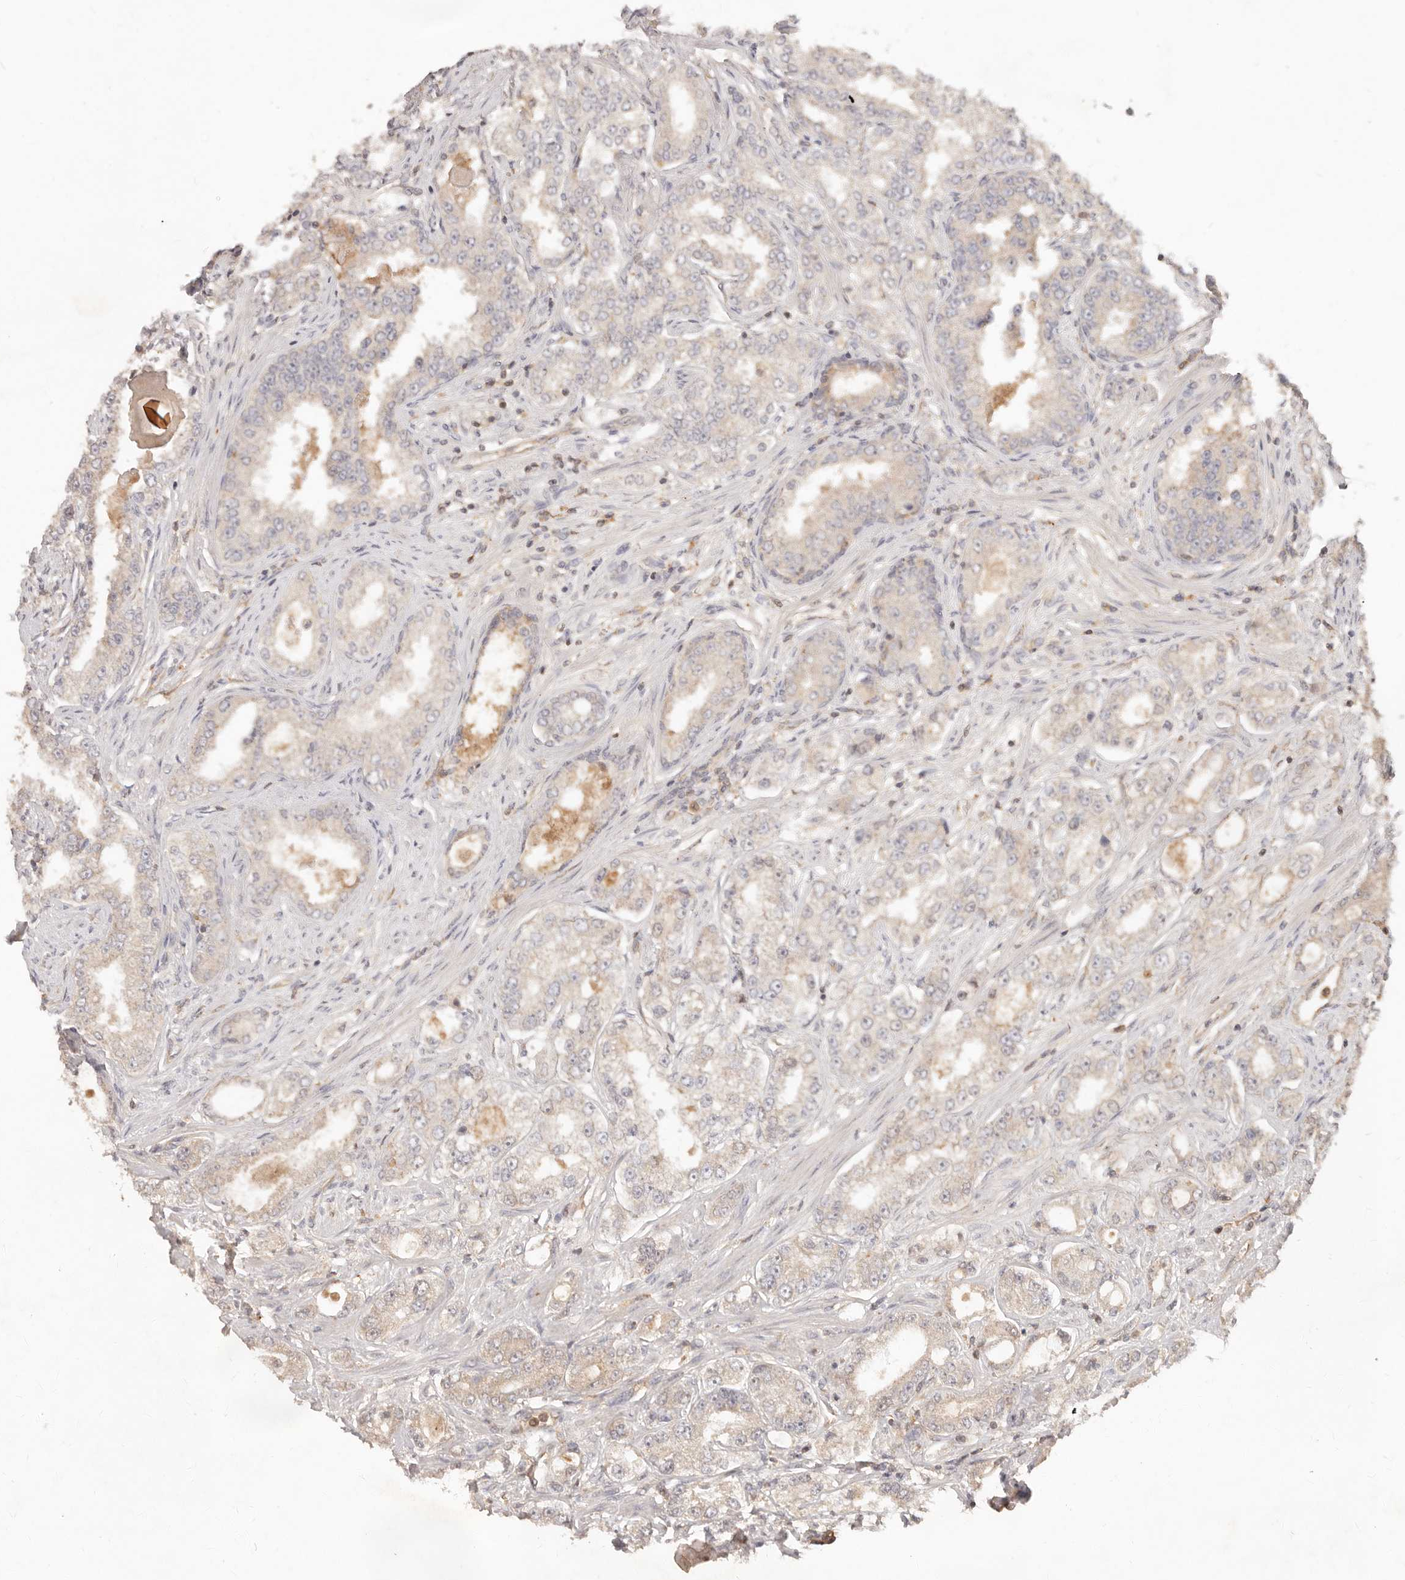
{"staining": {"intensity": "negative", "quantity": "none", "location": "none"}, "tissue": "prostate cancer", "cell_type": "Tumor cells", "image_type": "cancer", "snomed": [{"axis": "morphology", "description": "Normal tissue, NOS"}, {"axis": "morphology", "description": "Adenocarcinoma, High grade"}, {"axis": "topography", "description": "Prostate"}], "caption": "Immunohistochemistry image of human prostate cancer stained for a protein (brown), which shows no positivity in tumor cells. (DAB (3,3'-diaminobenzidine) immunohistochemistry (IHC) visualized using brightfield microscopy, high magnification).", "gene": "NECAP2", "patient": {"sex": "male", "age": 83}}